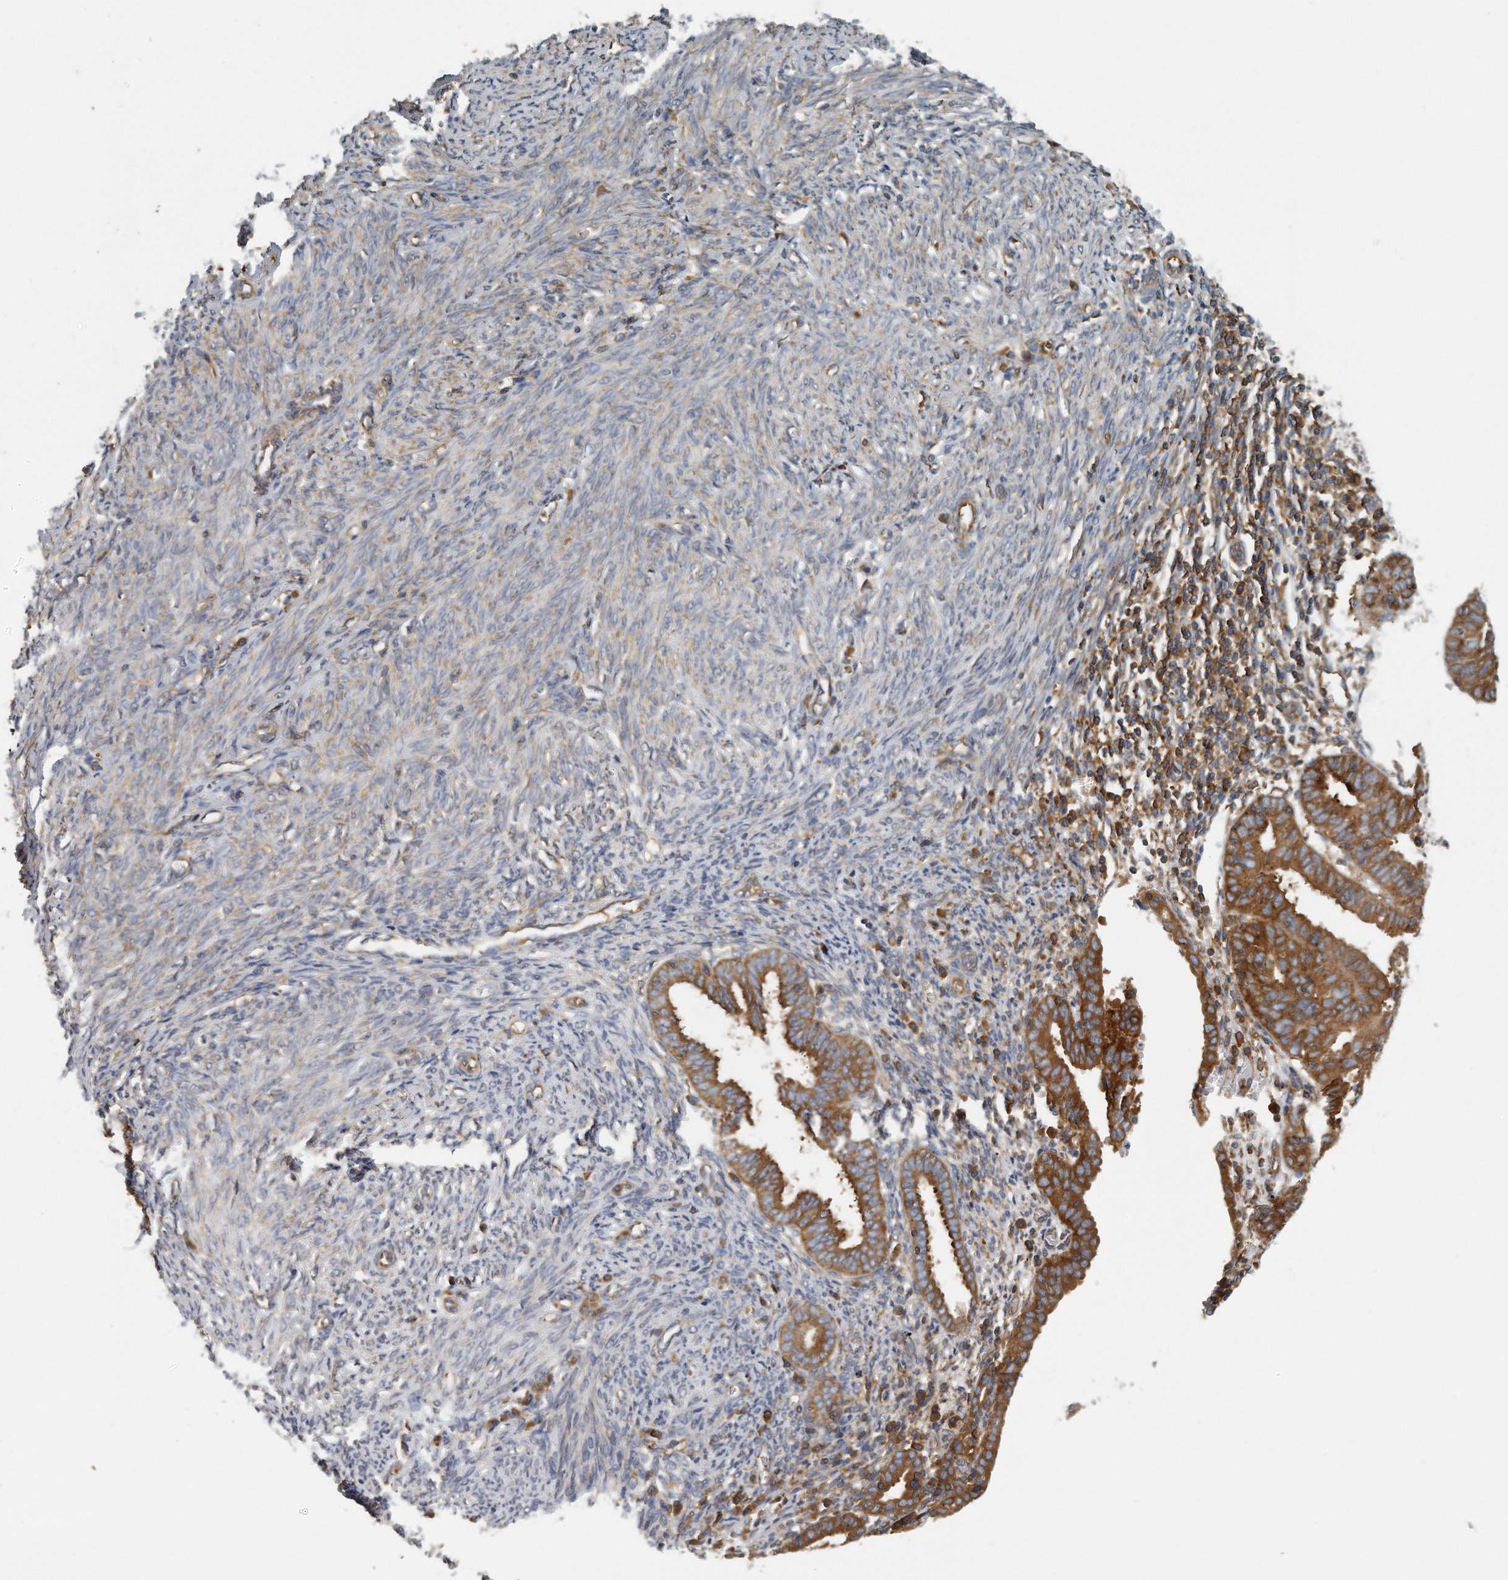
{"staining": {"intensity": "strong", "quantity": ">75%", "location": "cytoplasmic/membranous"}, "tissue": "endometrial cancer", "cell_type": "Tumor cells", "image_type": "cancer", "snomed": [{"axis": "morphology", "description": "Adenocarcinoma, NOS"}, {"axis": "topography", "description": "Uterus"}], "caption": "Endometrial adenocarcinoma stained for a protein (brown) demonstrates strong cytoplasmic/membranous positive staining in about >75% of tumor cells.", "gene": "EIF3I", "patient": {"sex": "female", "age": 77}}